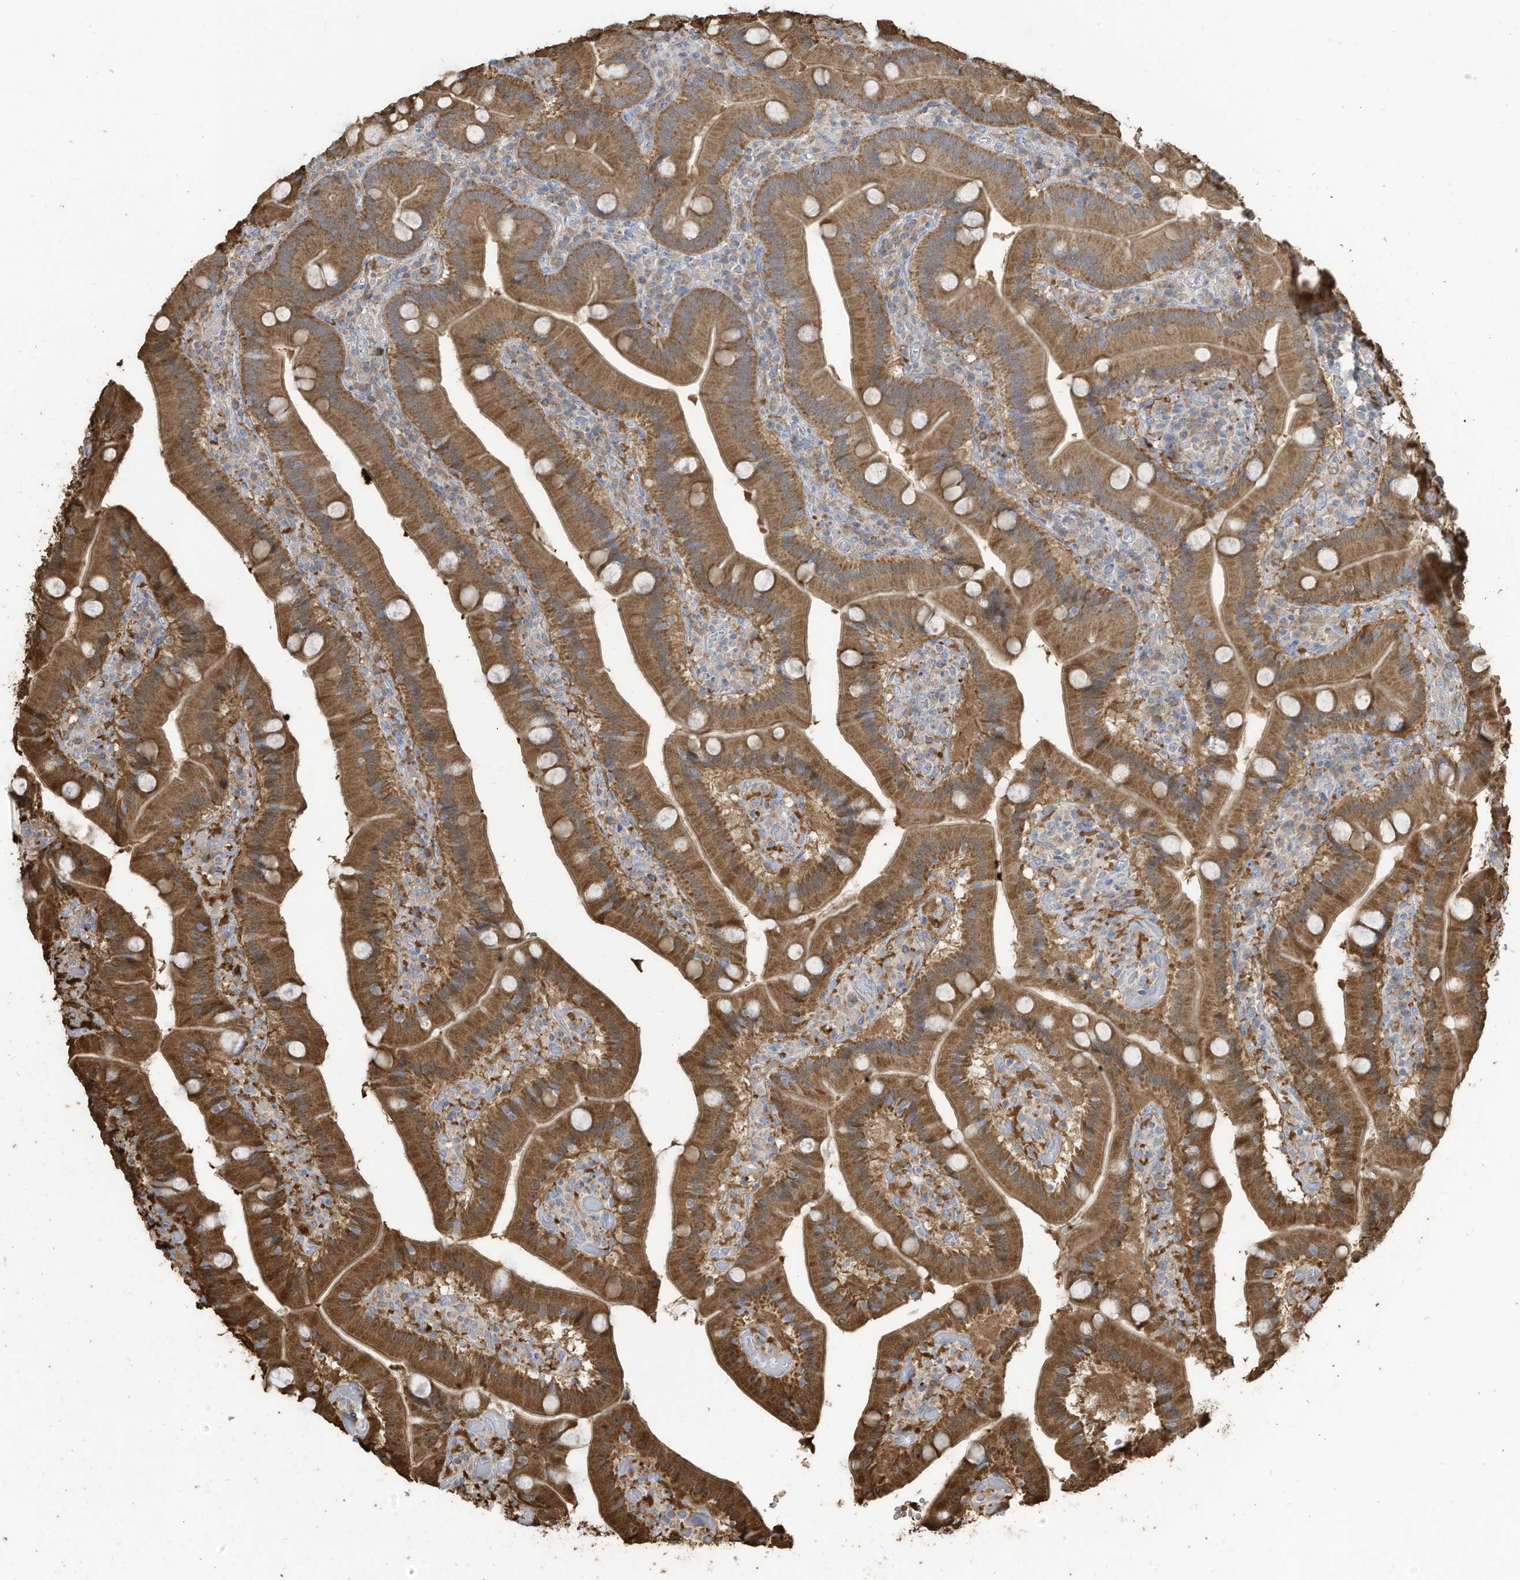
{"staining": {"intensity": "moderate", "quantity": ">75%", "location": "cytoplasmic/membranous"}, "tissue": "duodenum", "cell_type": "Glandular cells", "image_type": "normal", "snomed": [{"axis": "morphology", "description": "Normal tissue, NOS"}, {"axis": "topography", "description": "Duodenum"}], "caption": "Protein analysis of unremarkable duodenum demonstrates moderate cytoplasmic/membranous staining in approximately >75% of glandular cells.", "gene": "GTPBP2", "patient": {"sex": "female", "age": 62}}